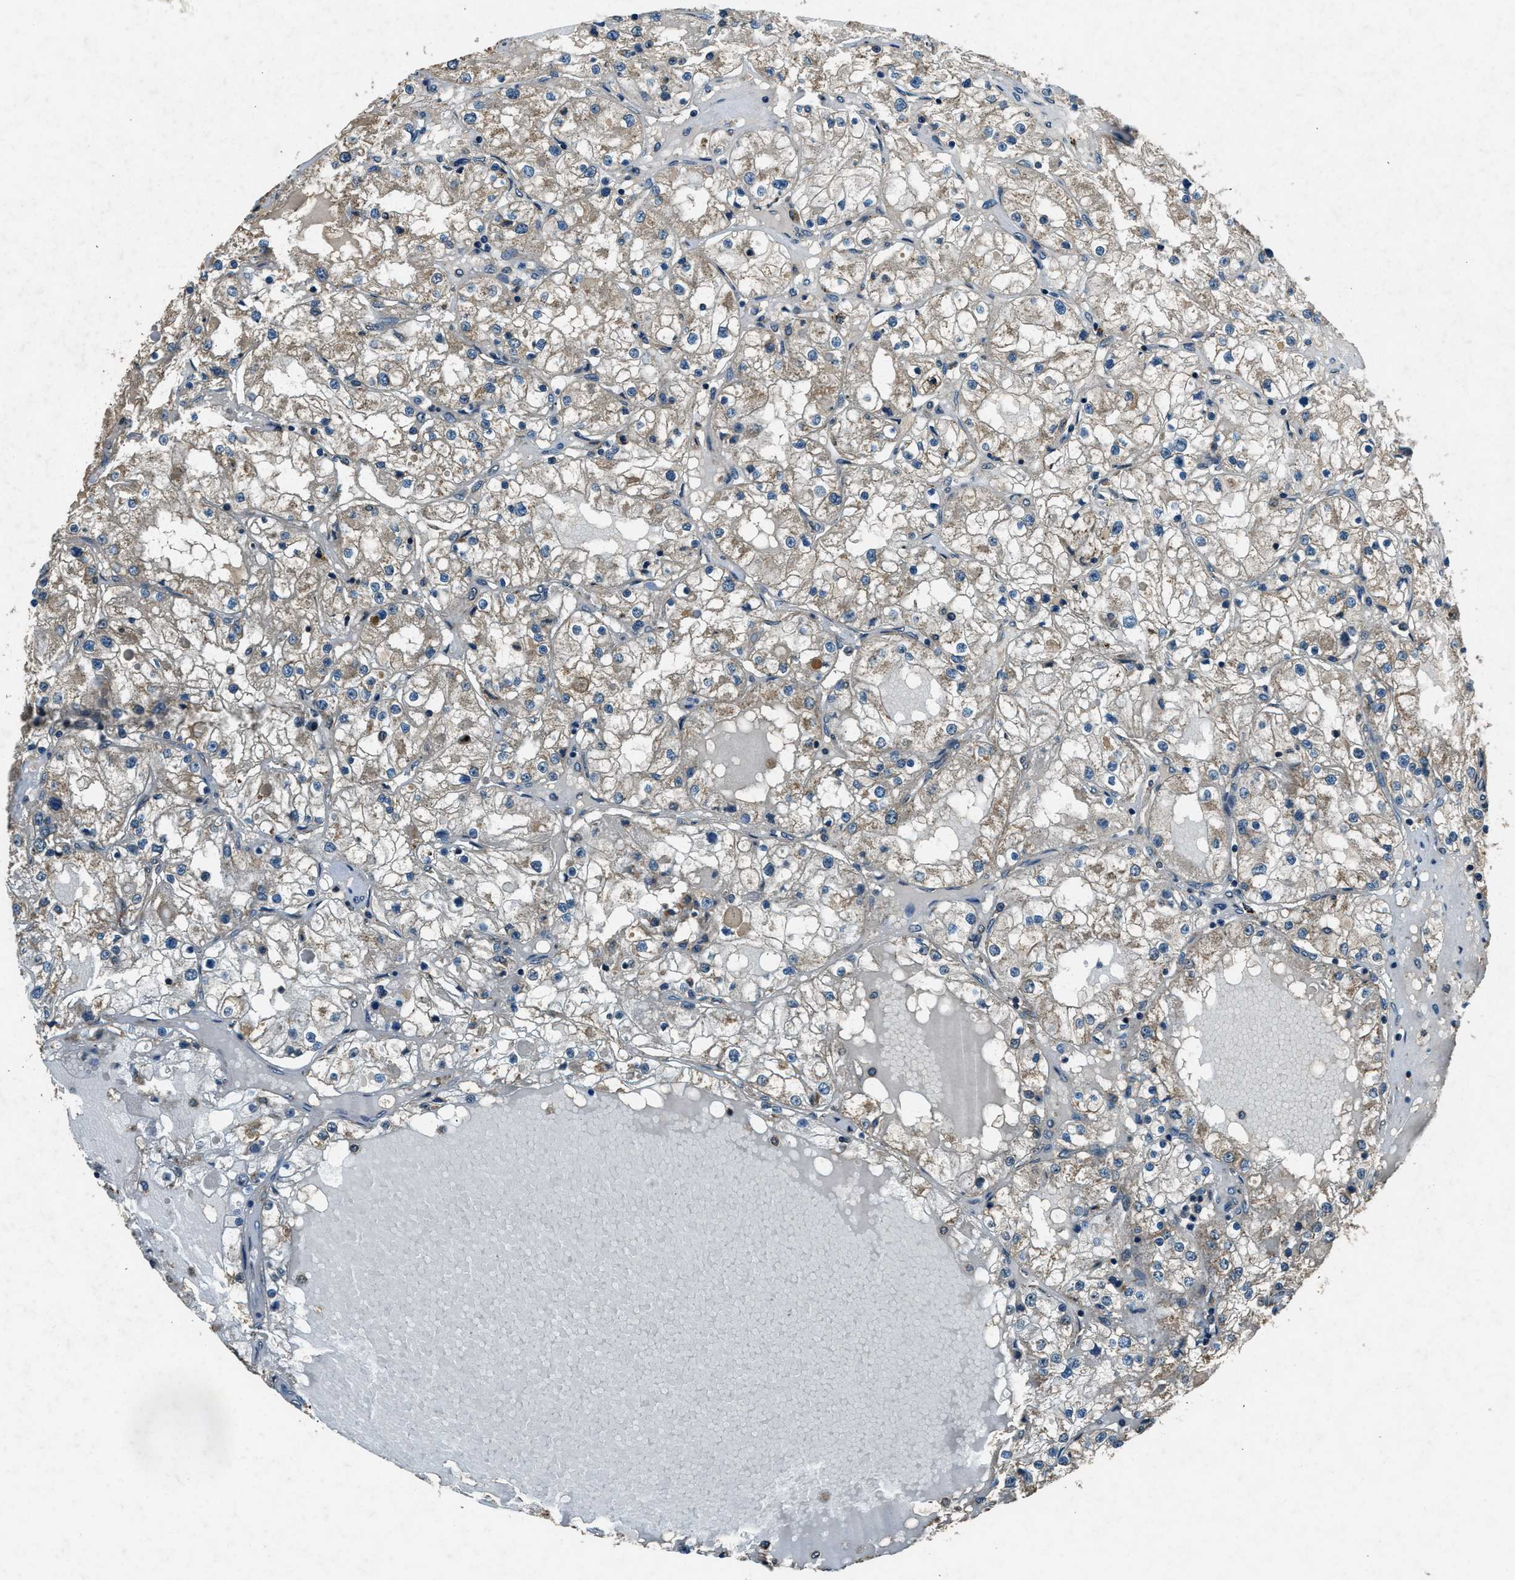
{"staining": {"intensity": "weak", "quantity": "<25%", "location": "cytoplasmic/membranous"}, "tissue": "renal cancer", "cell_type": "Tumor cells", "image_type": "cancer", "snomed": [{"axis": "morphology", "description": "Adenocarcinoma, NOS"}, {"axis": "topography", "description": "Kidney"}], "caption": "DAB immunohistochemical staining of human adenocarcinoma (renal) exhibits no significant expression in tumor cells. (DAB (3,3'-diaminobenzidine) immunohistochemistry with hematoxylin counter stain).", "gene": "SALL3", "patient": {"sex": "male", "age": 68}}